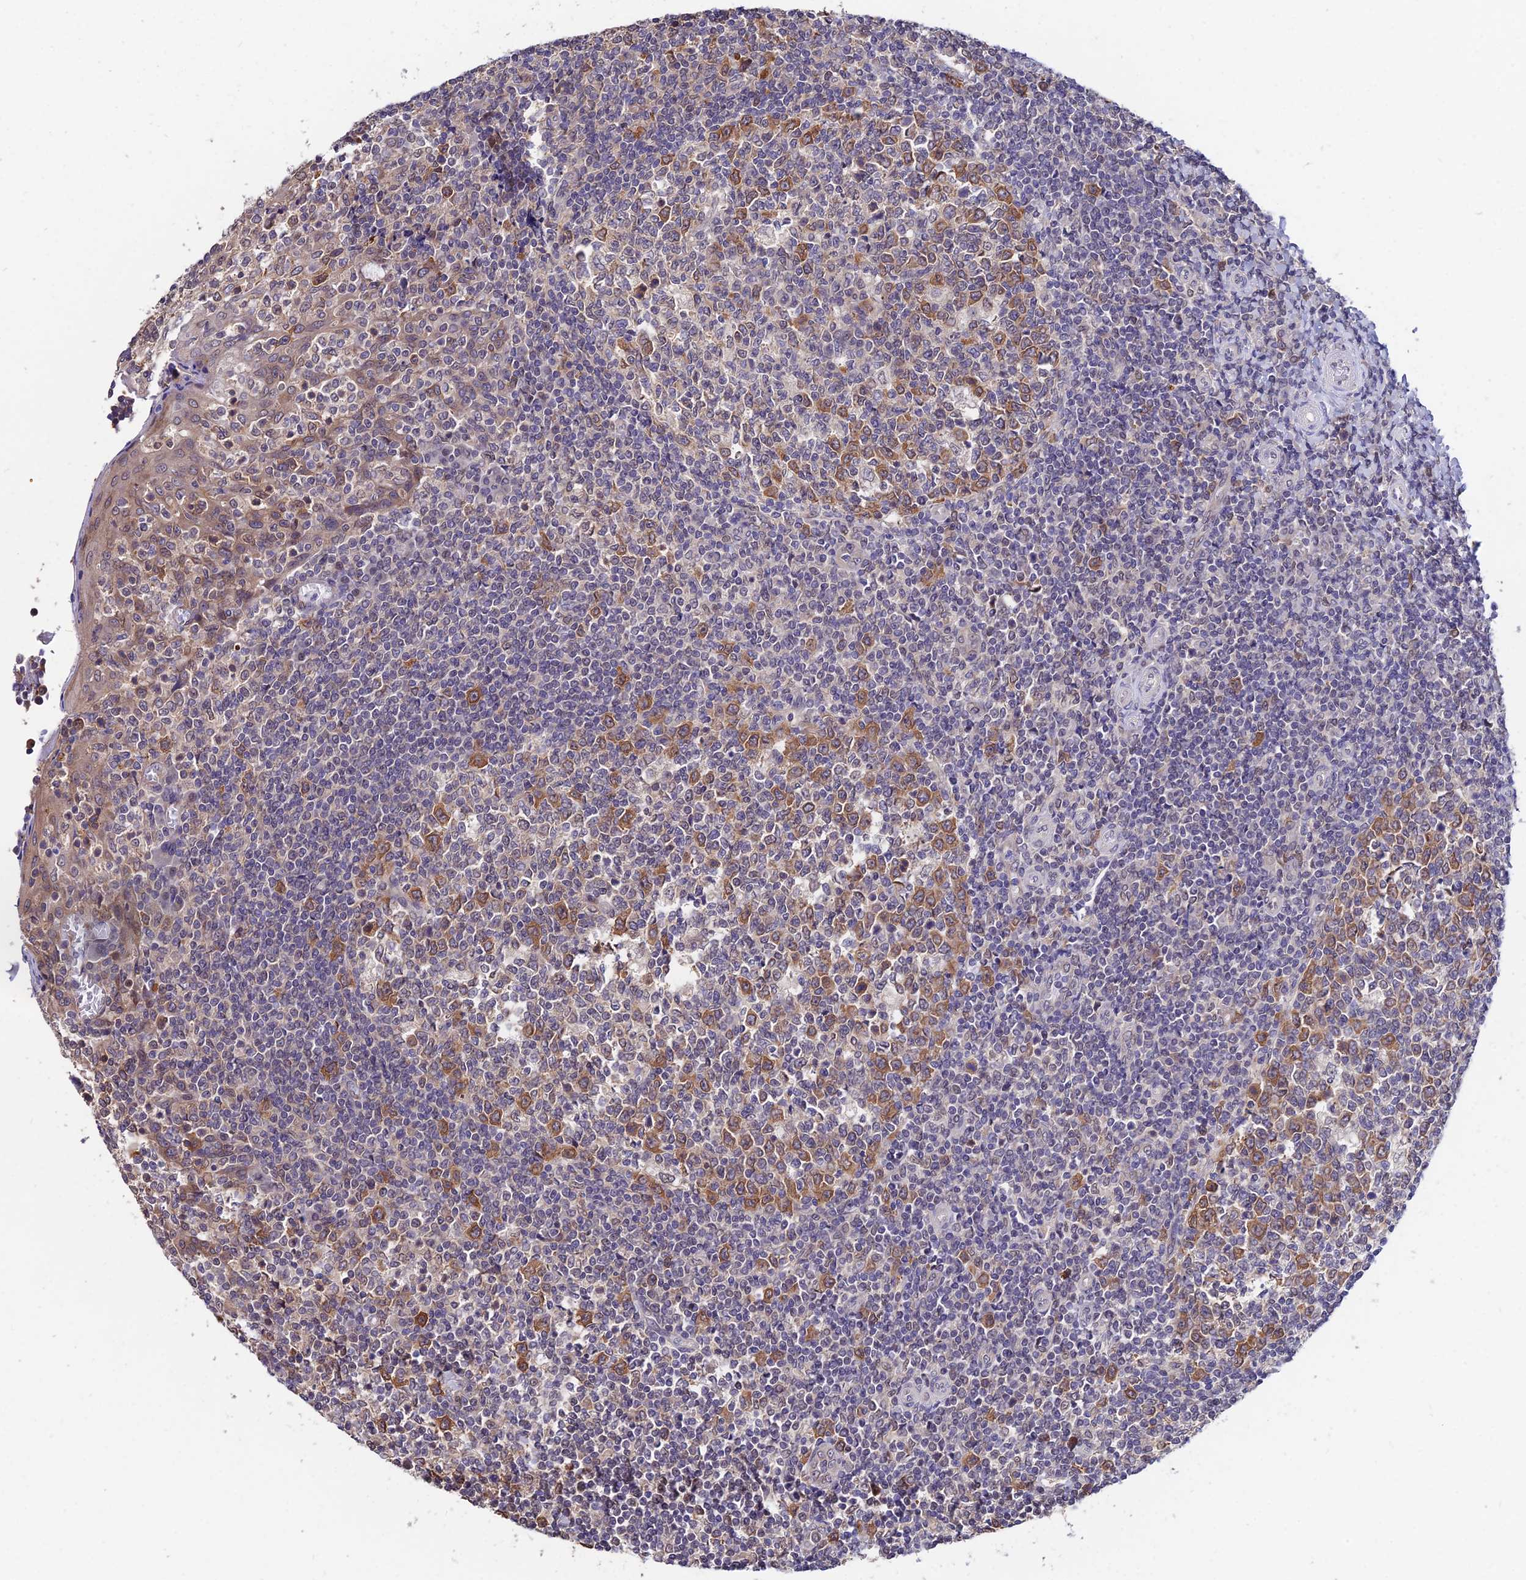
{"staining": {"intensity": "moderate", "quantity": "25%-75%", "location": "cytoplasmic/membranous"}, "tissue": "tonsil", "cell_type": "Germinal center cells", "image_type": "normal", "snomed": [{"axis": "morphology", "description": "Normal tissue, NOS"}, {"axis": "topography", "description": "Tonsil"}], "caption": "The histopathology image reveals a brown stain indicating the presence of a protein in the cytoplasmic/membranous of germinal center cells in tonsil.", "gene": "INPP4A", "patient": {"sex": "female", "age": 19}}